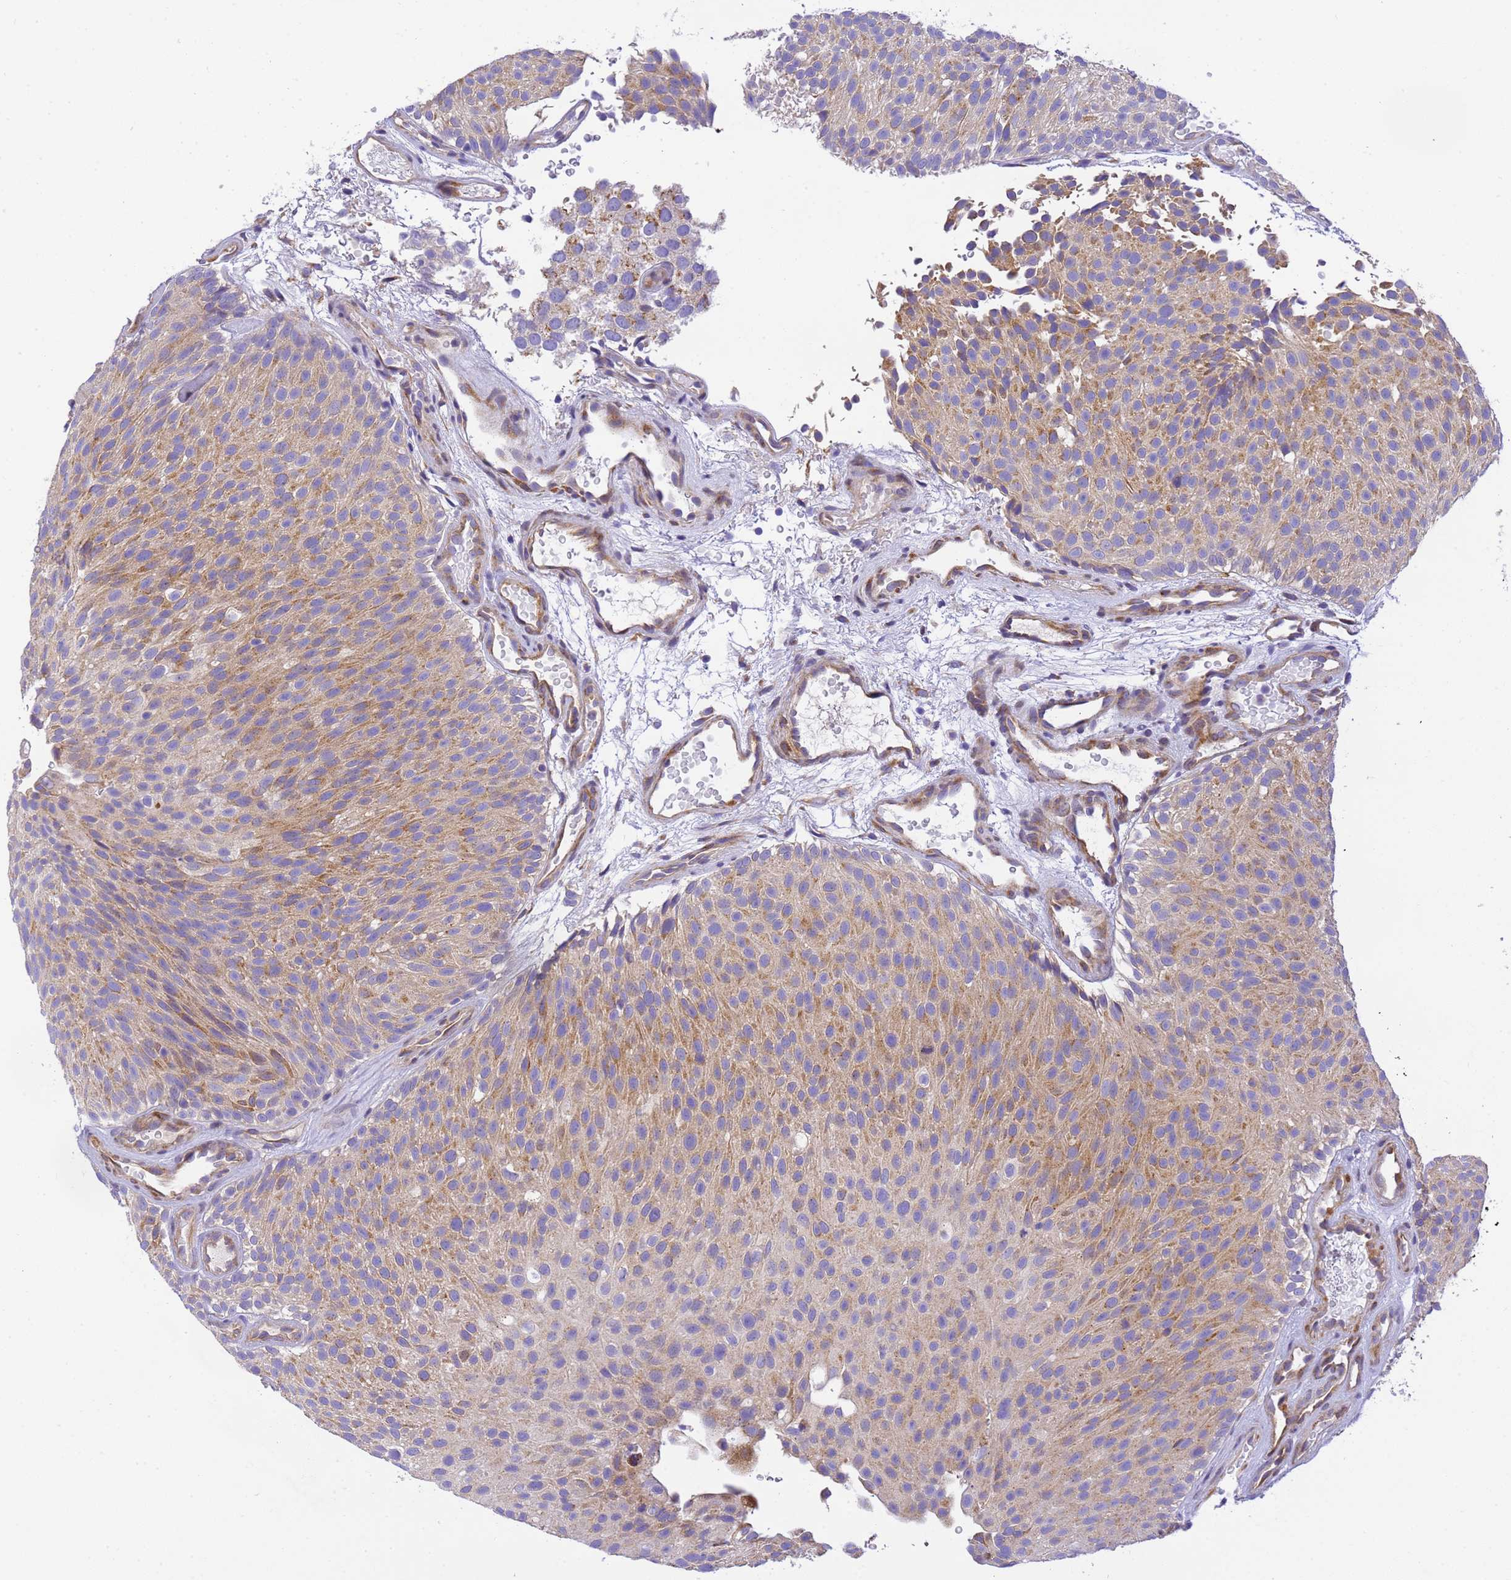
{"staining": {"intensity": "moderate", "quantity": ">75%", "location": "cytoplasmic/membranous"}, "tissue": "urothelial cancer", "cell_type": "Tumor cells", "image_type": "cancer", "snomed": [{"axis": "morphology", "description": "Urothelial carcinoma, Low grade"}, {"axis": "topography", "description": "Urinary bladder"}], "caption": "This histopathology image reveals urothelial cancer stained with immunohistochemistry to label a protein in brown. The cytoplasmic/membranous of tumor cells show moderate positivity for the protein. Nuclei are counter-stained blue.", "gene": "RHBDD3", "patient": {"sex": "male", "age": 78}}